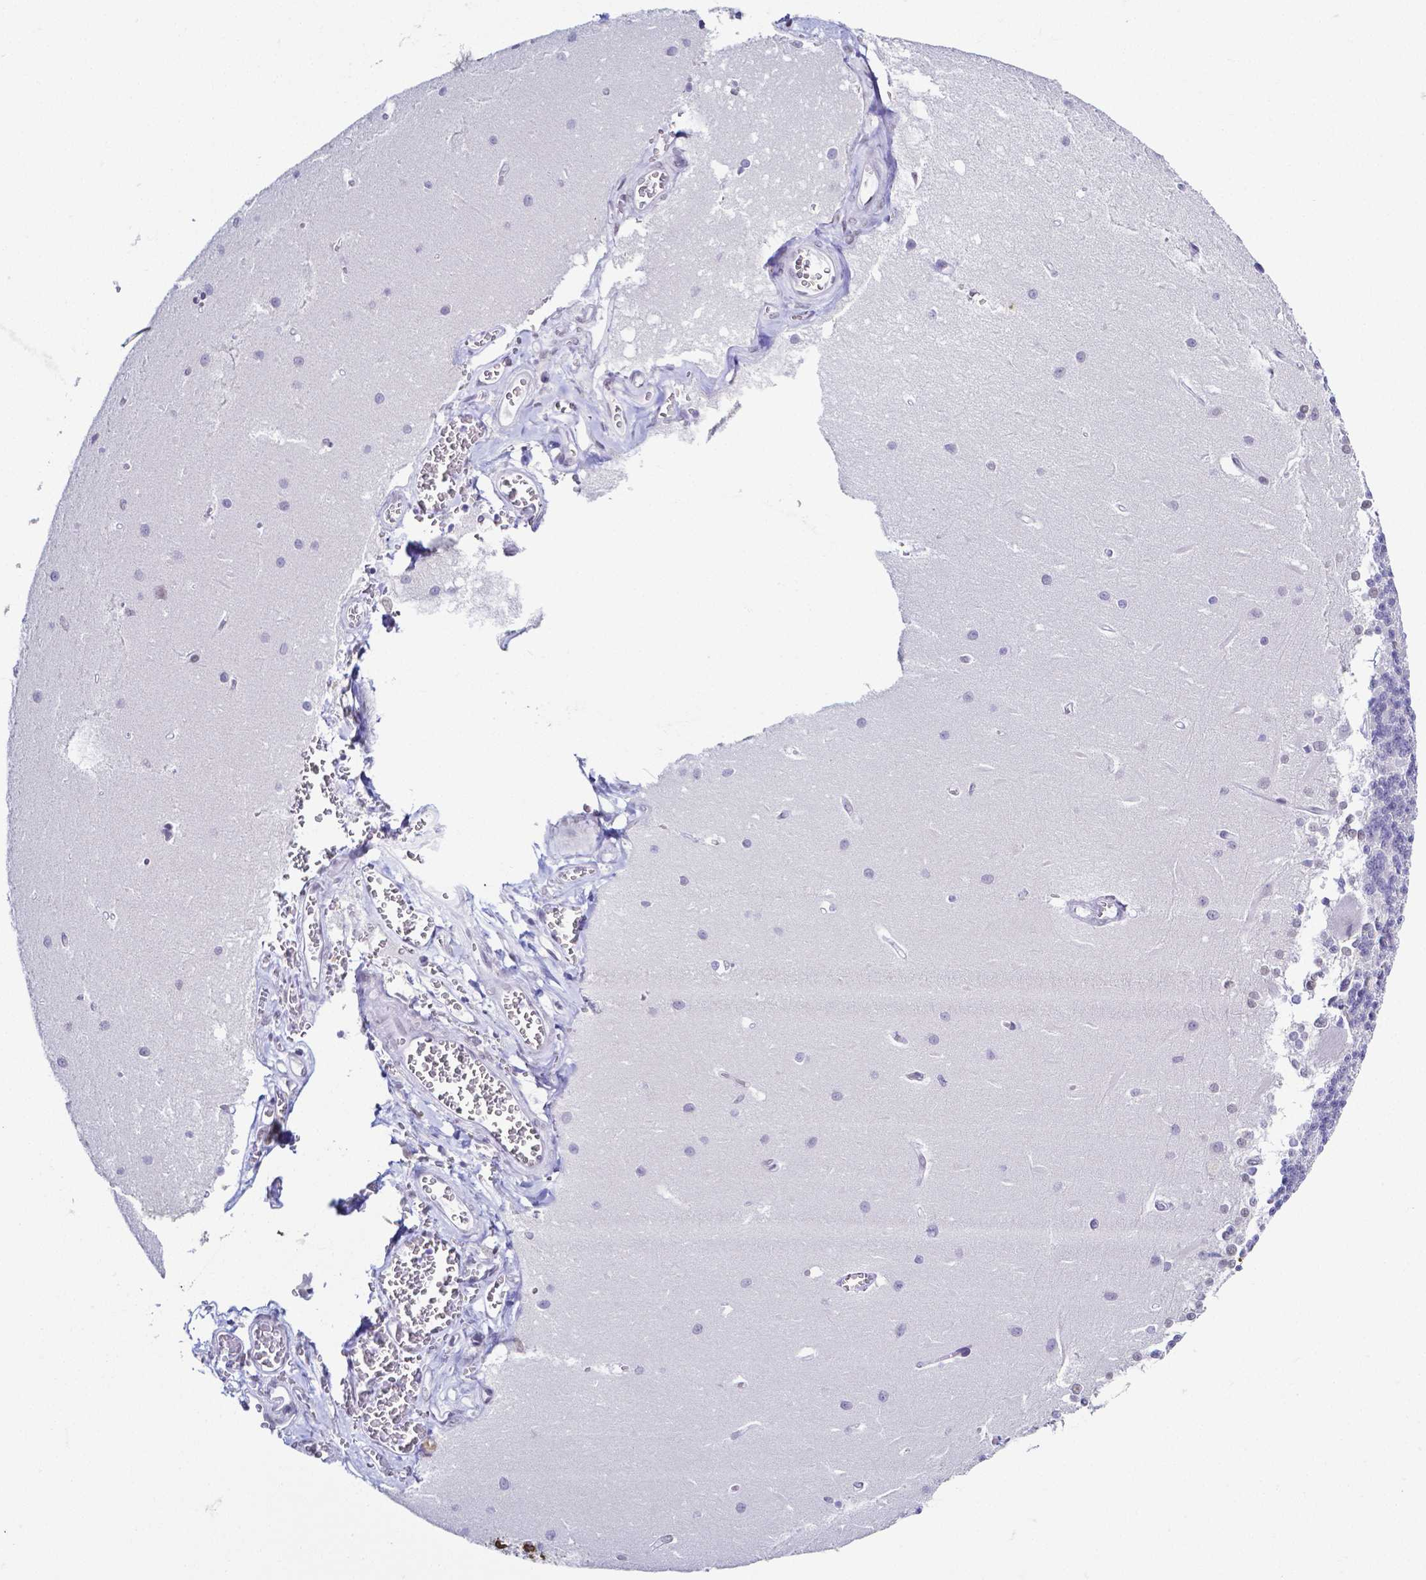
{"staining": {"intensity": "negative", "quantity": "none", "location": "none"}, "tissue": "cerebellum", "cell_type": "Cells in granular layer", "image_type": "normal", "snomed": [{"axis": "morphology", "description": "Normal tissue, NOS"}, {"axis": "topography", "description": "Cerebellum"}], "caption": "Immunohistochemistry (IHC) image of normal cerebellum stained for a protein (brown), which shows no staining in cells in granular layer. (DAB immunohistochemistry (IHC) with hematoxylin counter stain).", "gene": "FAM83G", "patient": {"sex": "male", "age": 37}}